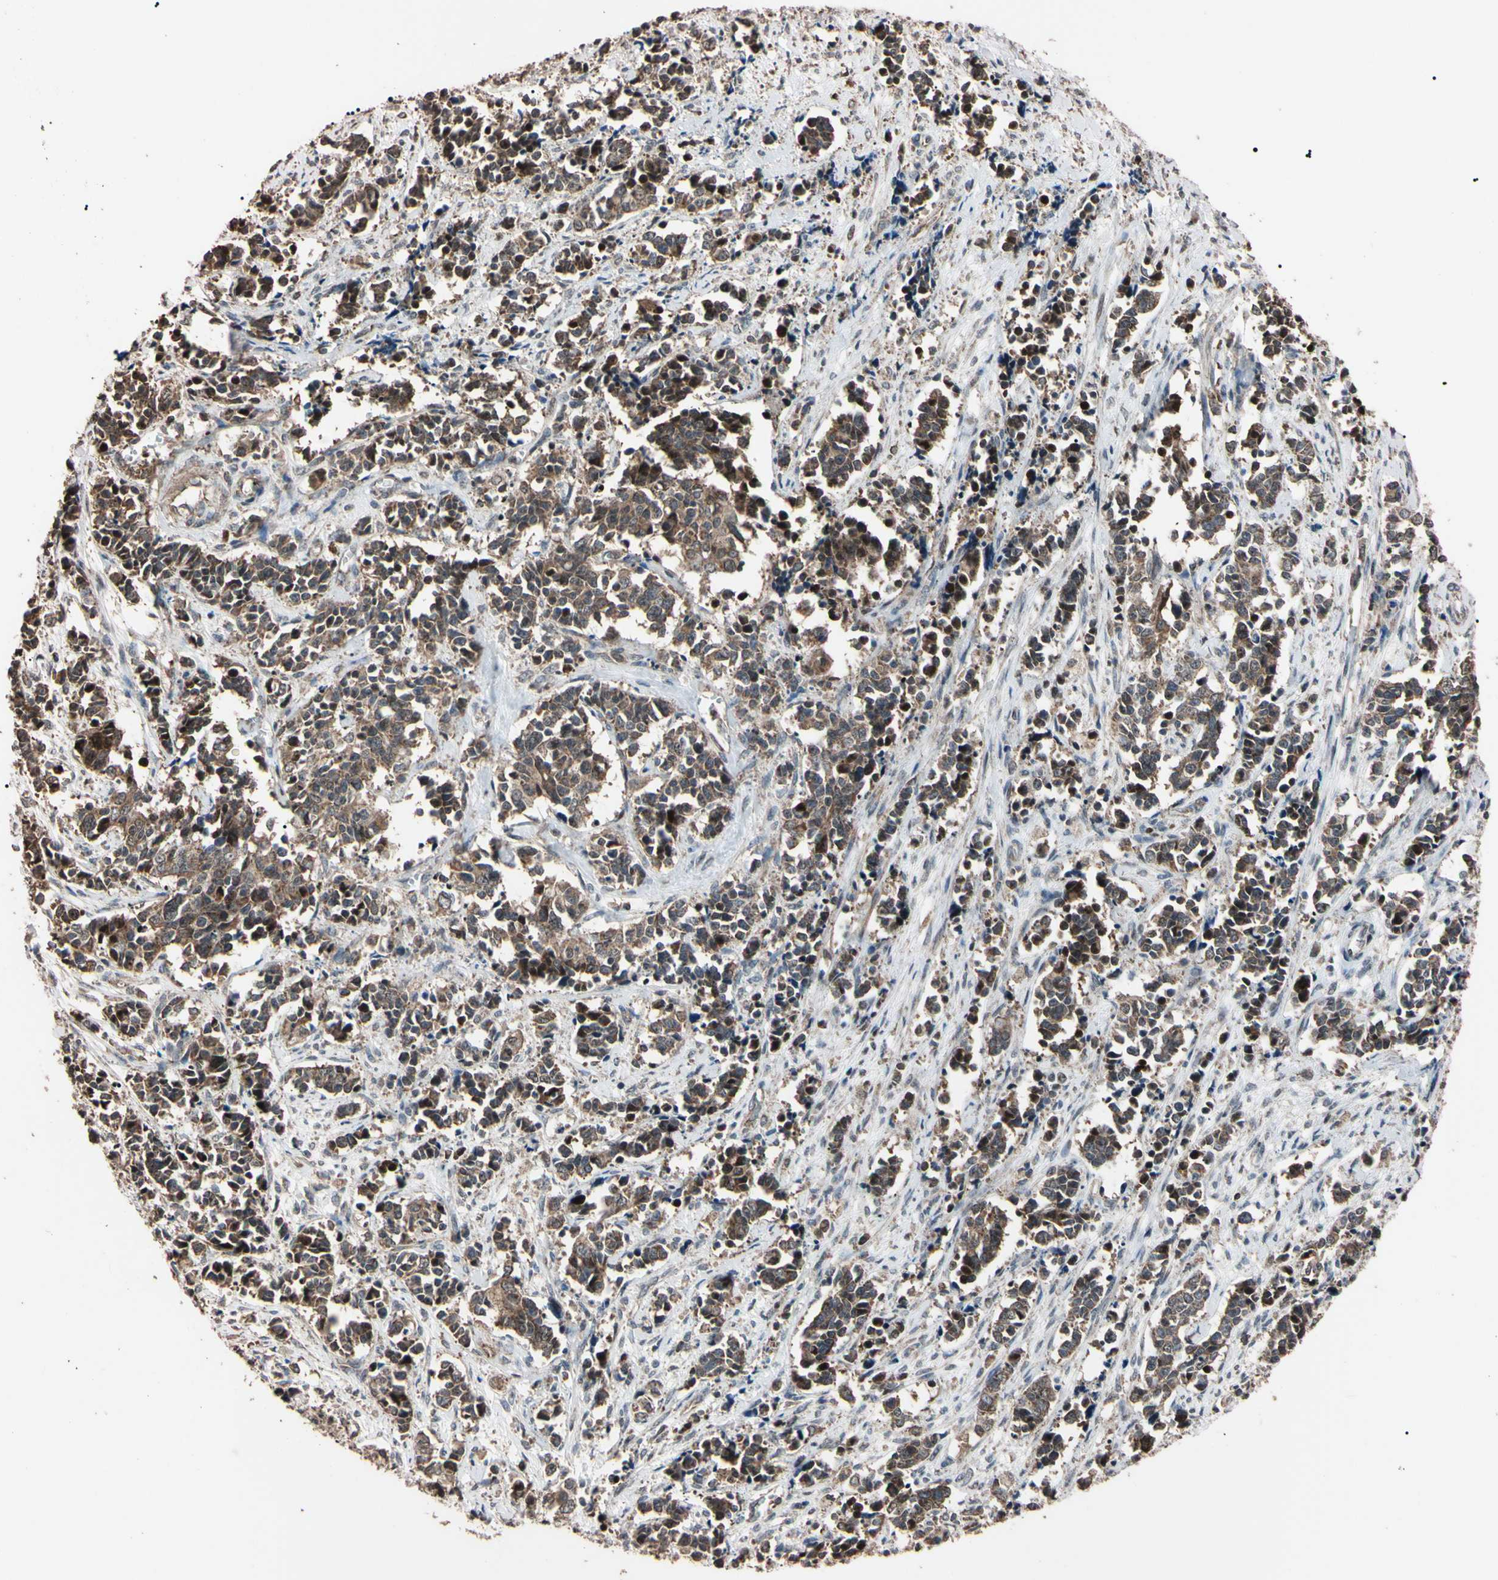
{"staining": {"intensity": "moderate", "quantity": "<25%", "location": "cytoplasmic/membranous"}, "tissue": "cervical cancer", "cell_type": "Tumor cells", "image_type": "cancer", "snomed": [{"axis": "morphology", "description": "Normal tissue, NOS"}, {"axis": "morphology", "description": "Squamous cell carcinoma, NOS"}, {"axis": "topography", "description": "Cervix"}], "caption": "Protein expression analysis of human cervical cancer (squamous cell carcinoma) reveals moderate cytoplasmic/membranous positivity in approximately <25% of tumor cells. (DAB (3,3'-diaminobenzidine) = brown stain, brightfield microscopy at high magnification).", "gene": "TNFRSF1A", "patient": {"sex": "female", "age": 35}}